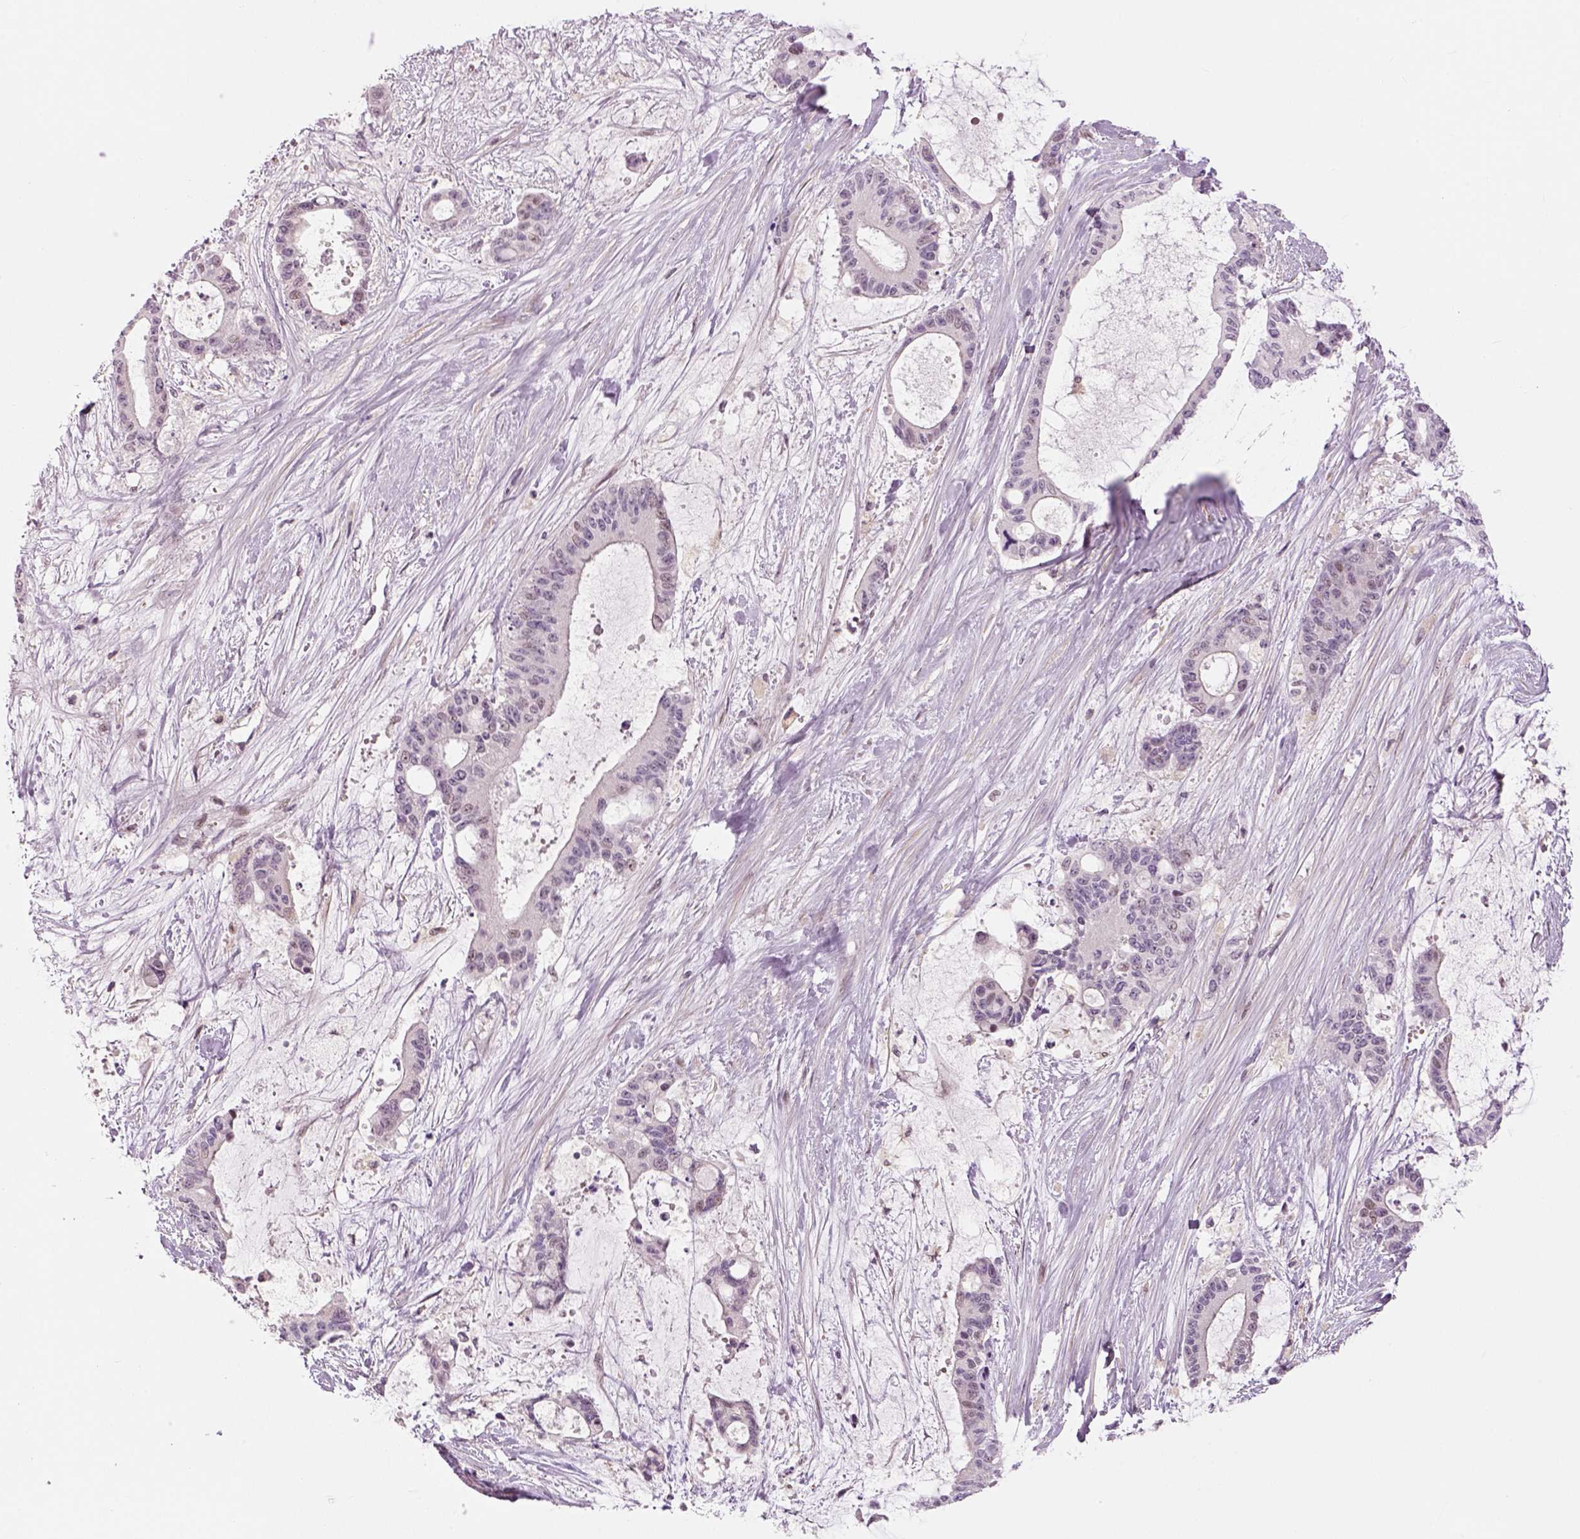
{"staining": {"intensity": "negative", "quantity": "none", "location": "none"}, "tissue": "liver cancer", "cell_type": "Tumor cells", "image_type": "cancer", "snomed": [{"axis": "morphology", "description": "Normal tissue, NOS"}, {"axis": "morphology", "description": "Cholangiocarcinoma"}, {"axis": "topography", "description": "Liver"}, {"axis": "topography", "description": "Peripheral nerve tissue"}], "caption": "DAB immunohistochemical staining of human liver cholangiocarcinoma displays no significant expression in tumor cells.", "gene": "NECAB1", "patient": {"sex": "female", "age": 73}}